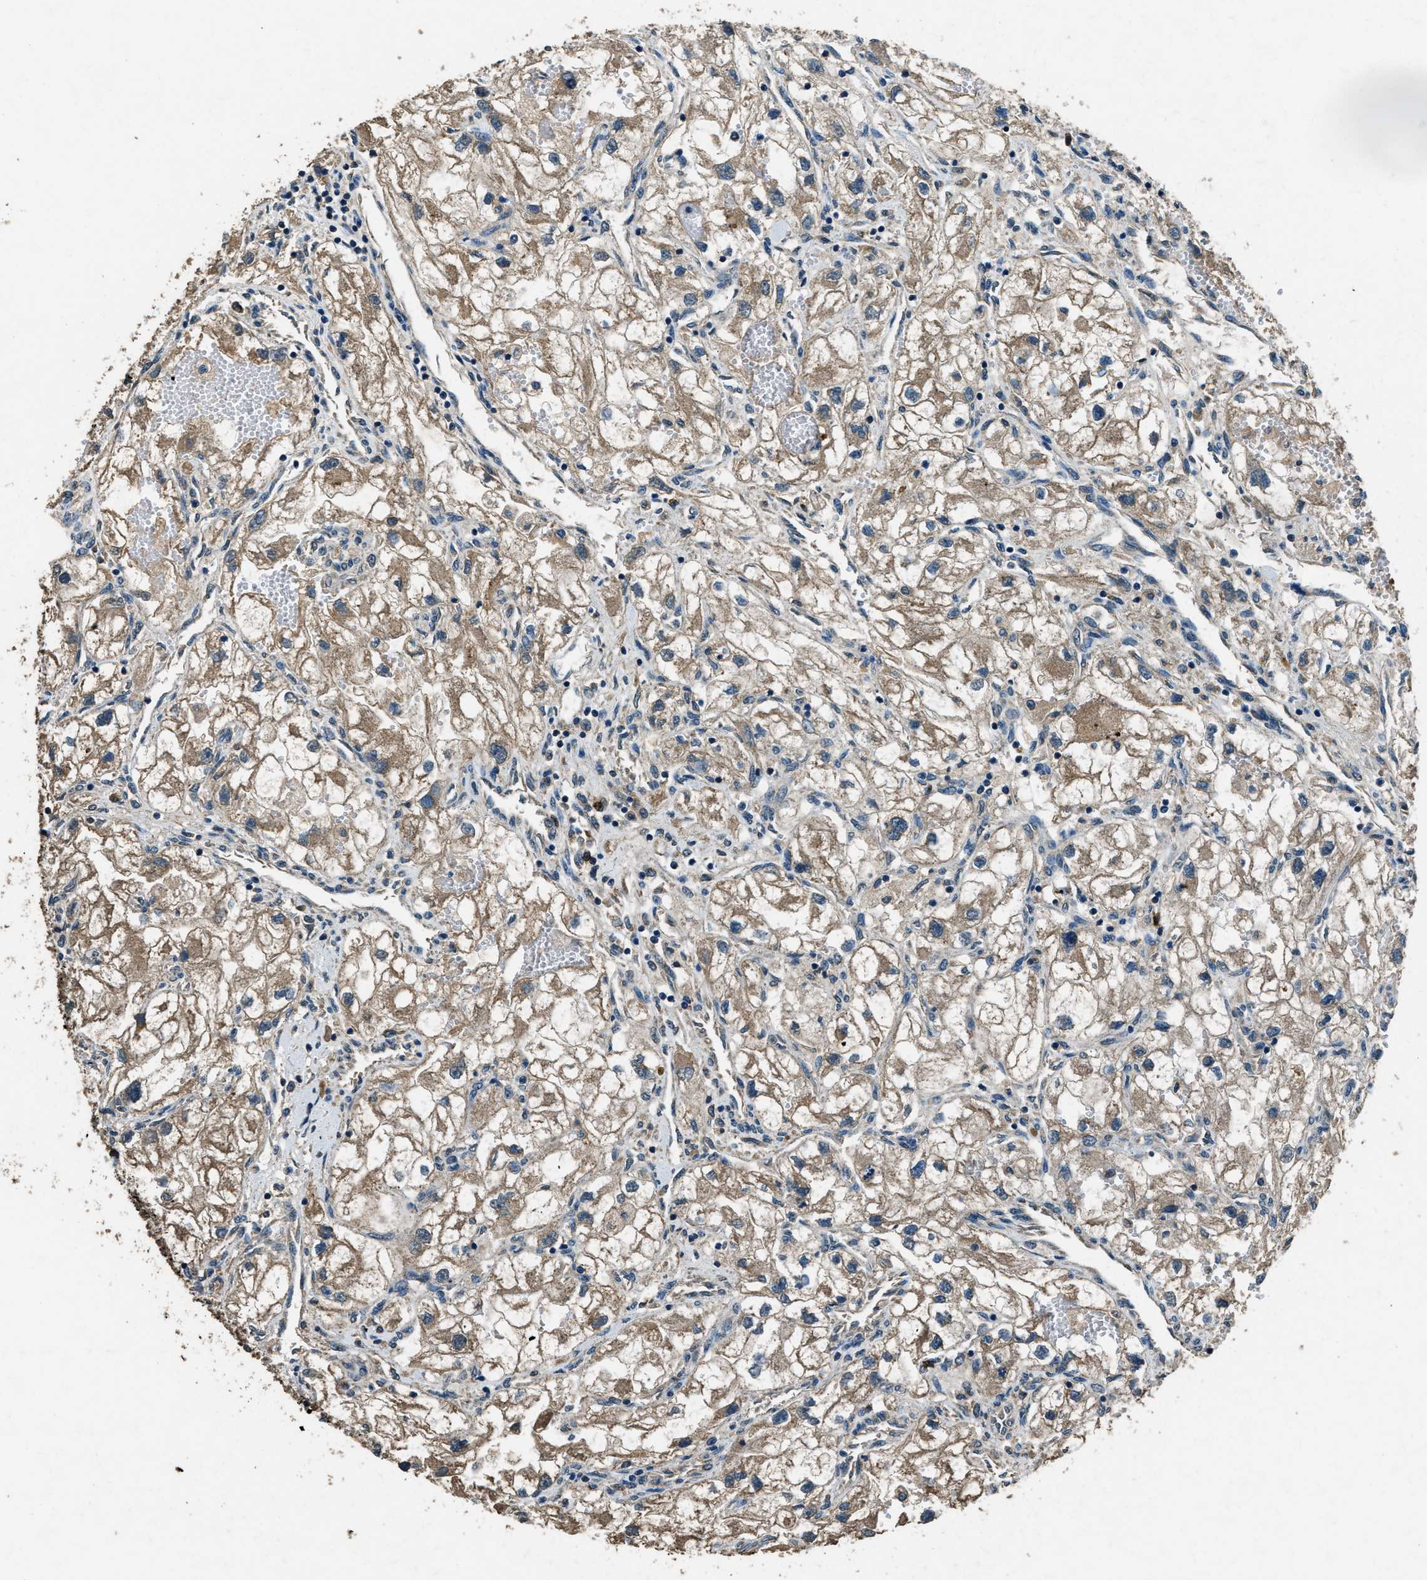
{"staining": {"intensity": "weak", "quantity": "25%-75%", "location": "cytoplasmic/membranous"}, "tissue": "renal cancer", "cell_type": "Tumor cells", "image_type": "cancer", "snomed": [{"axis": "morphology", "description": "Adenocarcinoma, NOS"}, {"axis": "topography", "description": "Kidney"}], "caption": "Weak cytoplasmic/membranous staining is identified in about 25%-75% of tumor cells in renal cancer.", "gene": "SALL3", "patient": {"sex": "female", "age": 70}}